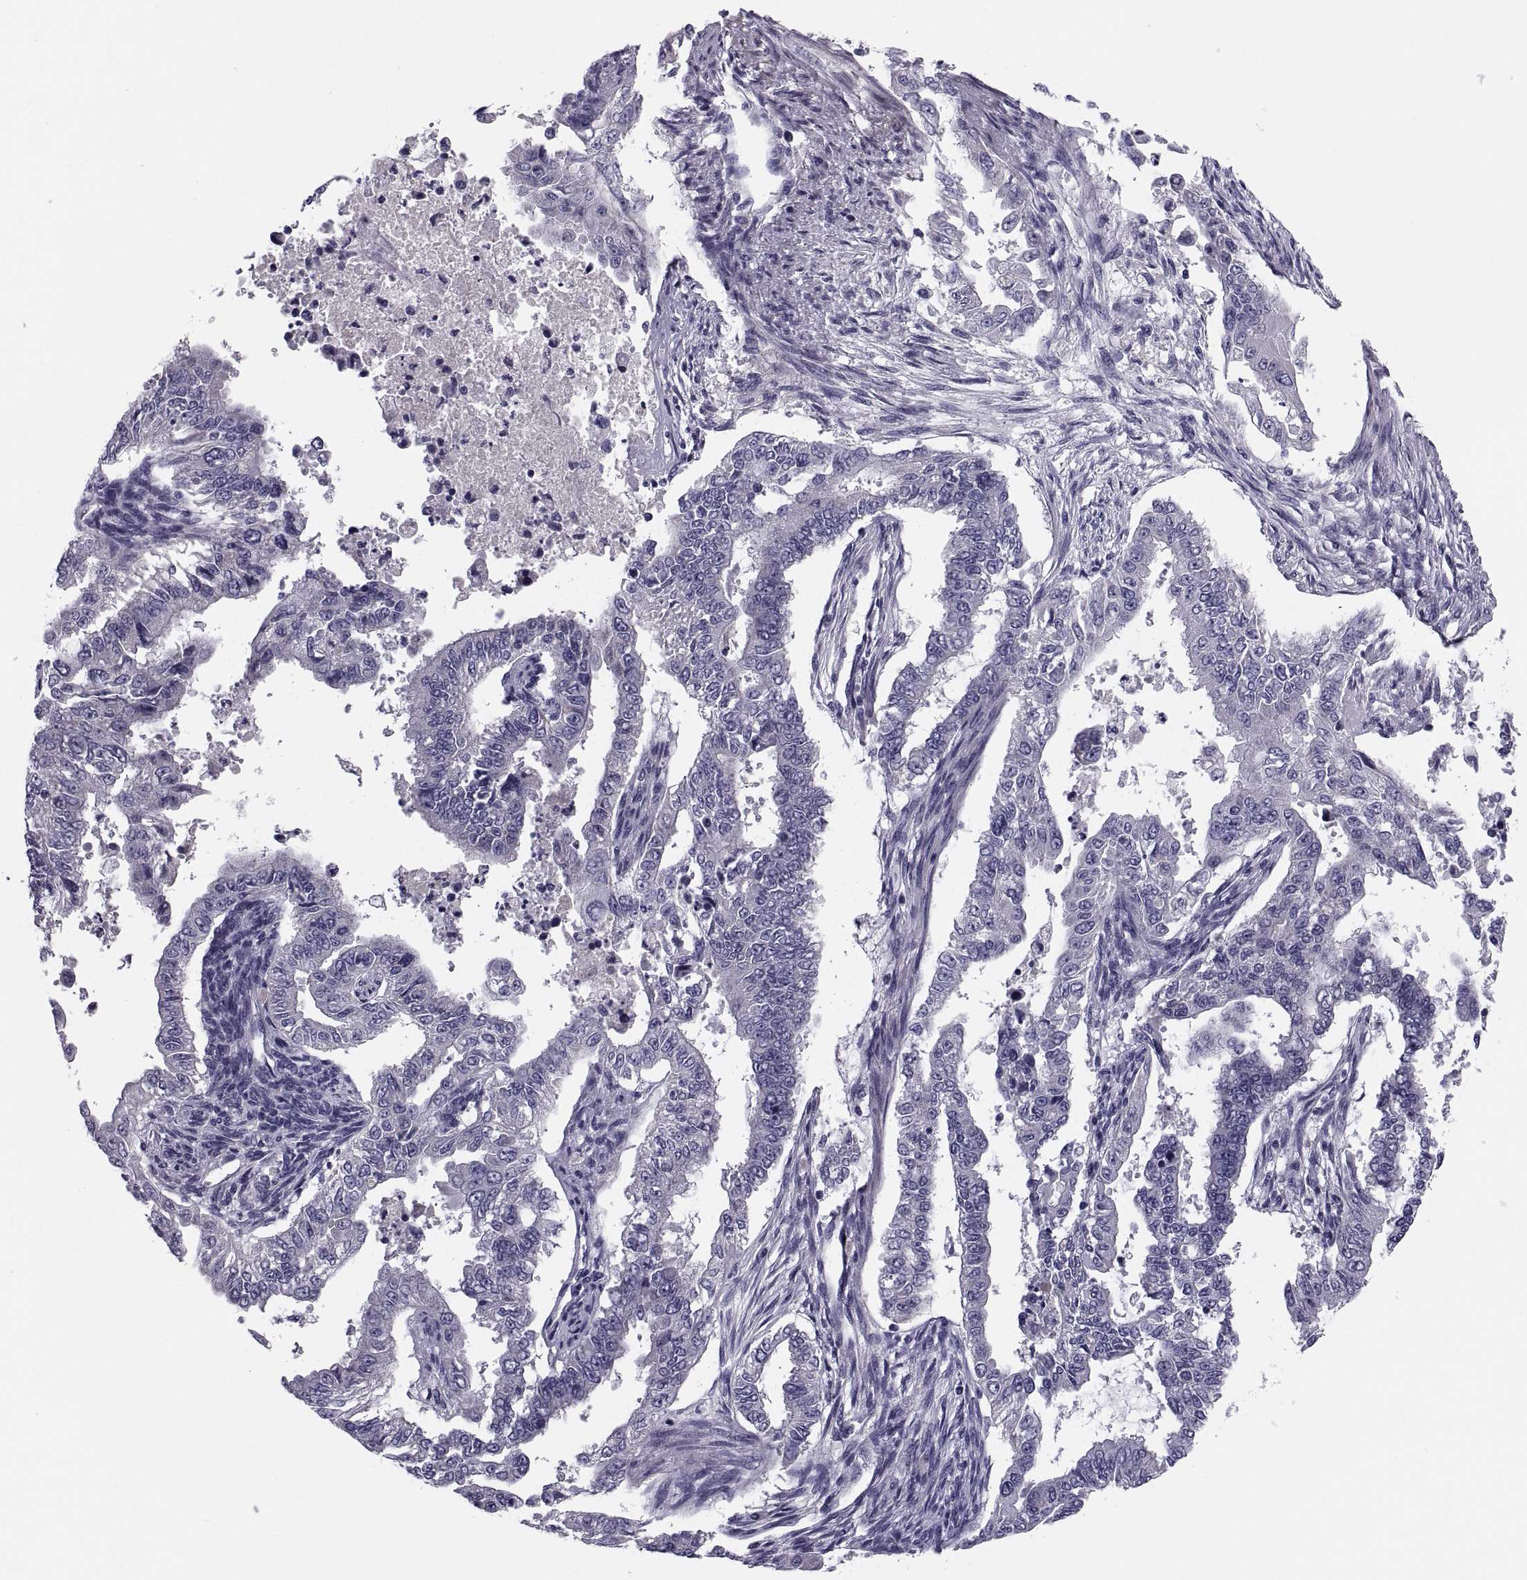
{"staining": {"intensity": "negative", "quantity": "none", "location": "none"}, "tissue": "endometrial cancer", "cell_type": "Tumor cells", "image_type": "cancer", "snomed": [{"axis": "morphology", "description": "Adenocarcinoma, NOS"}, {"axis": "topography", "description": "Uterus"}], "caption": "The histopathology image reveals no significant positivity in tumor cells of adenocarcinoma (endometrial).", "gene": "PDZRN4", "patient": {"sex": "female", "age": 59}}